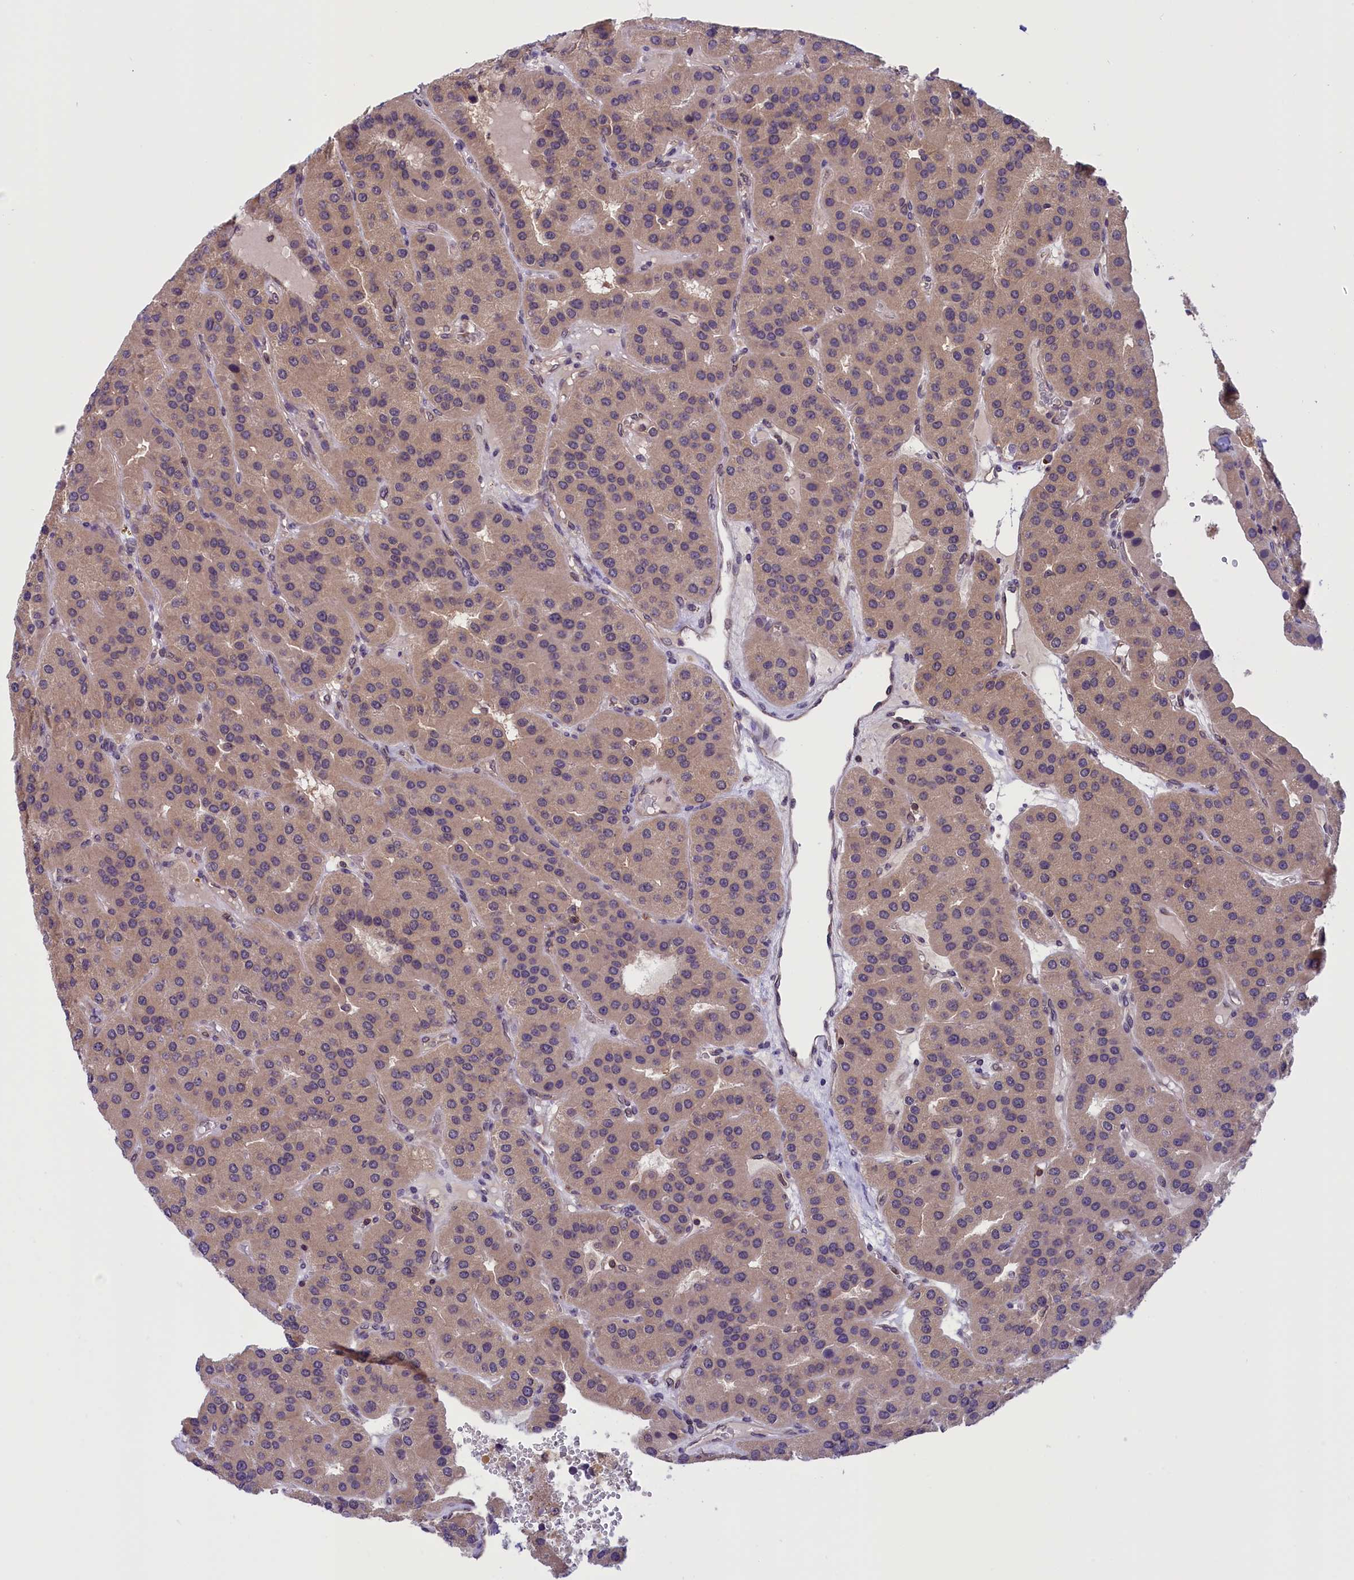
{"staining": {"intensity": "weak", "quantity": ">75%", "location": "cytoplasmic/membranous"}, "tissue": "parathyroid gland", "cell_type": "Glandular cells", "image_type": "normal", "snomed": [{"axis": "morphology", "description": "Normal tissue, NOS"}, {"axis": "morphology", "description": "Adenoma, NOS"}, {"axis": "topography", "description": "Parathyroid gland"}], "caption": "Immunohistochemical staining of benign parathyroid gland displays low levels of weak cytoplasmic/membranous expression in approximately >75% of glandular cells.", "gene": "TBCB", "patient": {"sex": "female", "age": 86}}